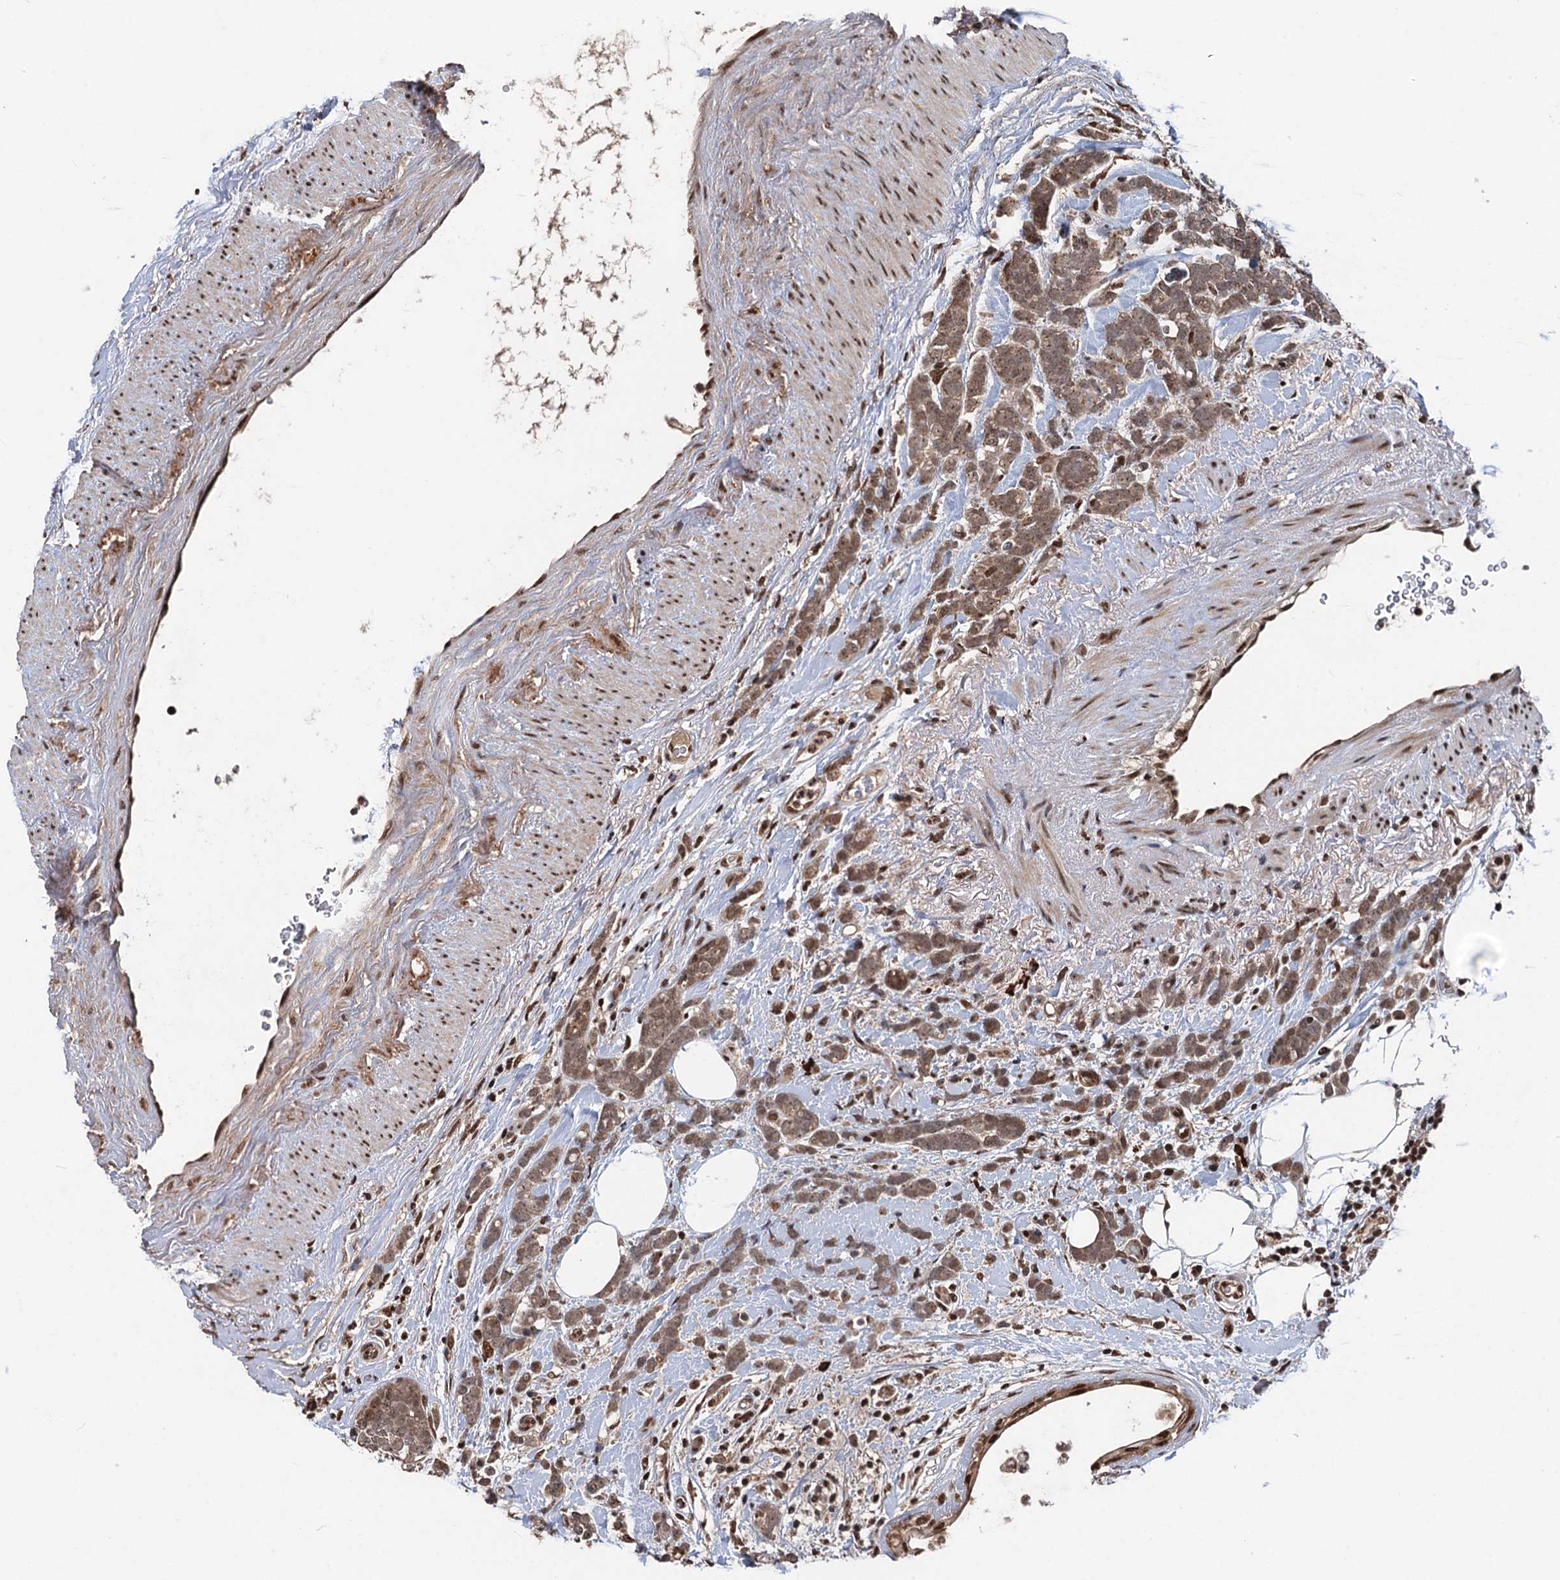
{"staining": {"intensity": "moderate", "quantity": ">75%", "location": "nuclear"}, "tissue": "breast cancer", "cell_type": "Tumor cells", "image_type": "cancer", "snomed": [{"axis": "morphology", "description": "Lobular carcinoma"}, {"axis": "topography", "description": "Breast"}], "caption": "Protein staining of breast lobular carcinoma tissue demonstrates moderate nuclear expression in approximately >75% of tumor cells.", "gene": "RASSF4", "patient": {"sex": "female", "age": 58}}